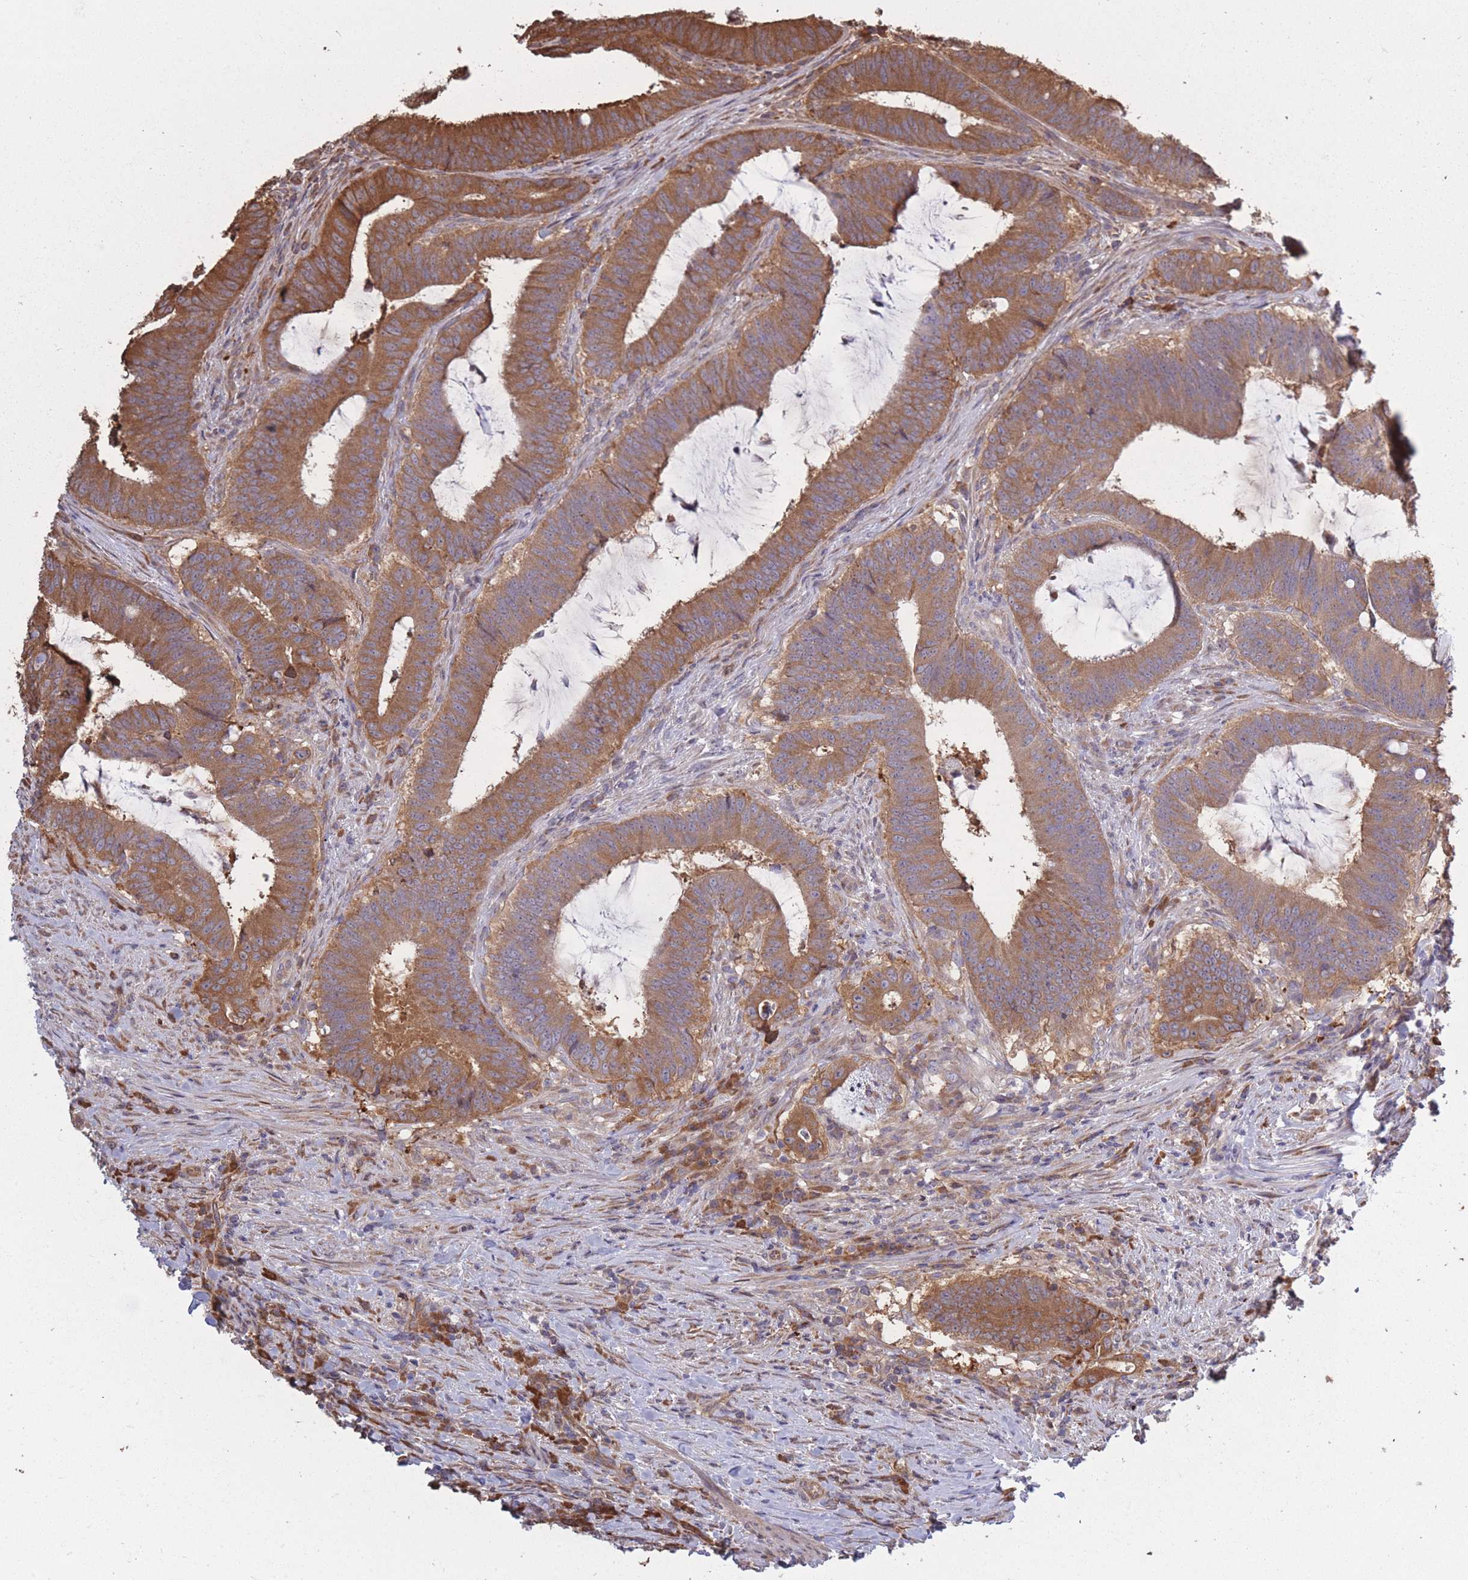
{"staining": {"intensity": "moderate", "quantity": ">75%", "location": "cytoplasmic/membranous"}, "tissue": "colorectal cancer", "cell_type": "Tumor cells", "image_type": "cancer", "snomed": [{"axis": "morphology", "description": "Adenocarcinoma, NOS"}, {"axis": "topography", "description": "Colon"}], "caption": "Immunohistochemistry (IHC) histopathology image of neoplastic tissue: human colorectal cancer (adenocarcinoma) stained using immunohistochemistry (IHC) exhibits medium levels of moderate protein expression localized specifically in the cytoplasmic/membranous of tumor cells, appearing as a cytoplasmic/membranous brown color.", "gene": "ARL13B", "patient": {"sex": "female", "age": 43}}